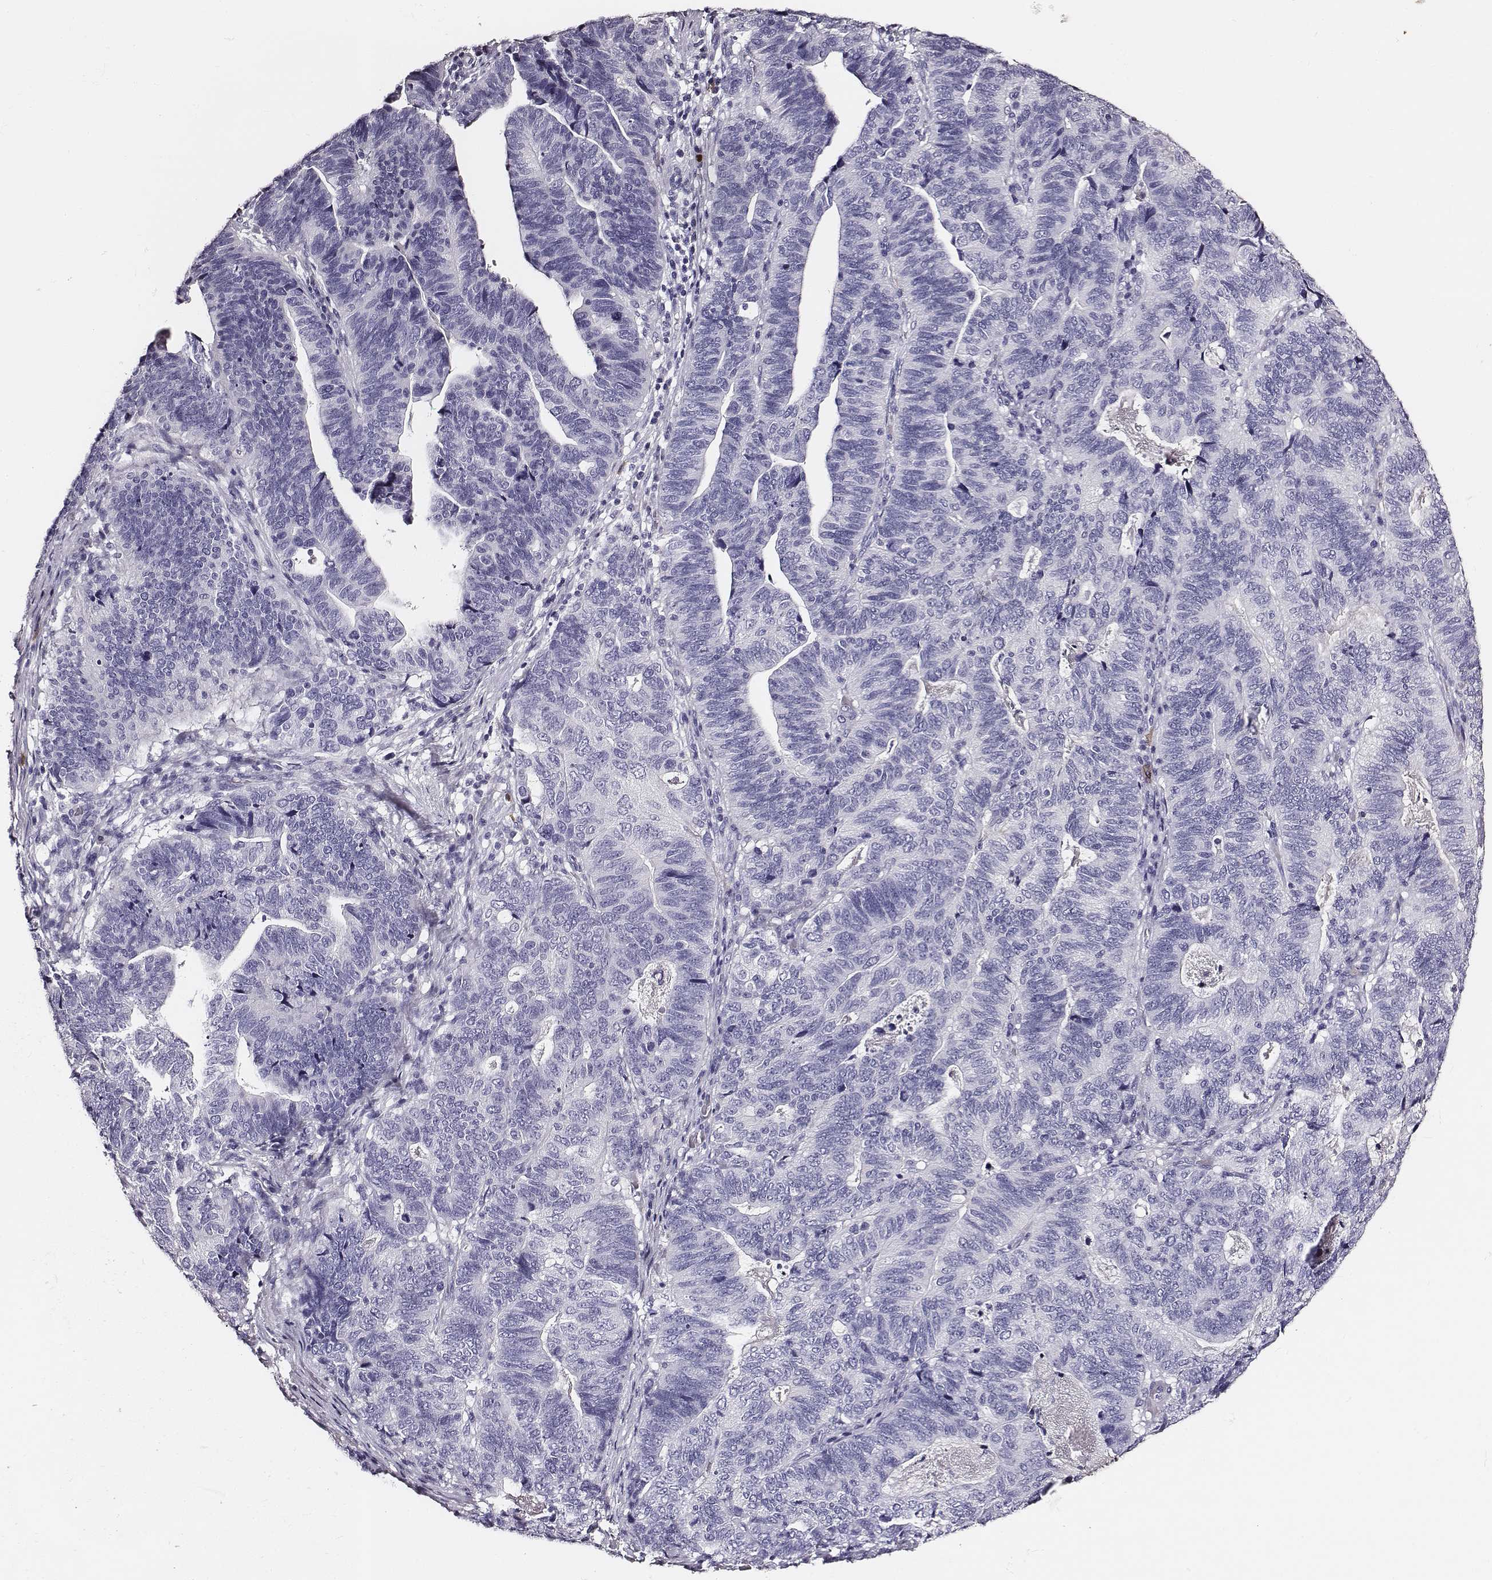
{"staining": {"intensity": "negative", "quantity": "none", "location": "none"}, "tissue": "stomach cancer", "cell_type": "Tumor cells", "image_type": "cancer", "snomed": [{"axis": "morphology", "description": "Adenocarcinoma, NOS"}, {"axis": "topography", "description": "Stomach, upper"}], "caption": "High power microscopy image of an immunohistochemistry (IHC) micrograph of stomach cancer (adenocarcinoma), revealing no significant expression in tumor cells.", "gene": "DPEP1", "patient": {"sex": "female", "age": 67}}